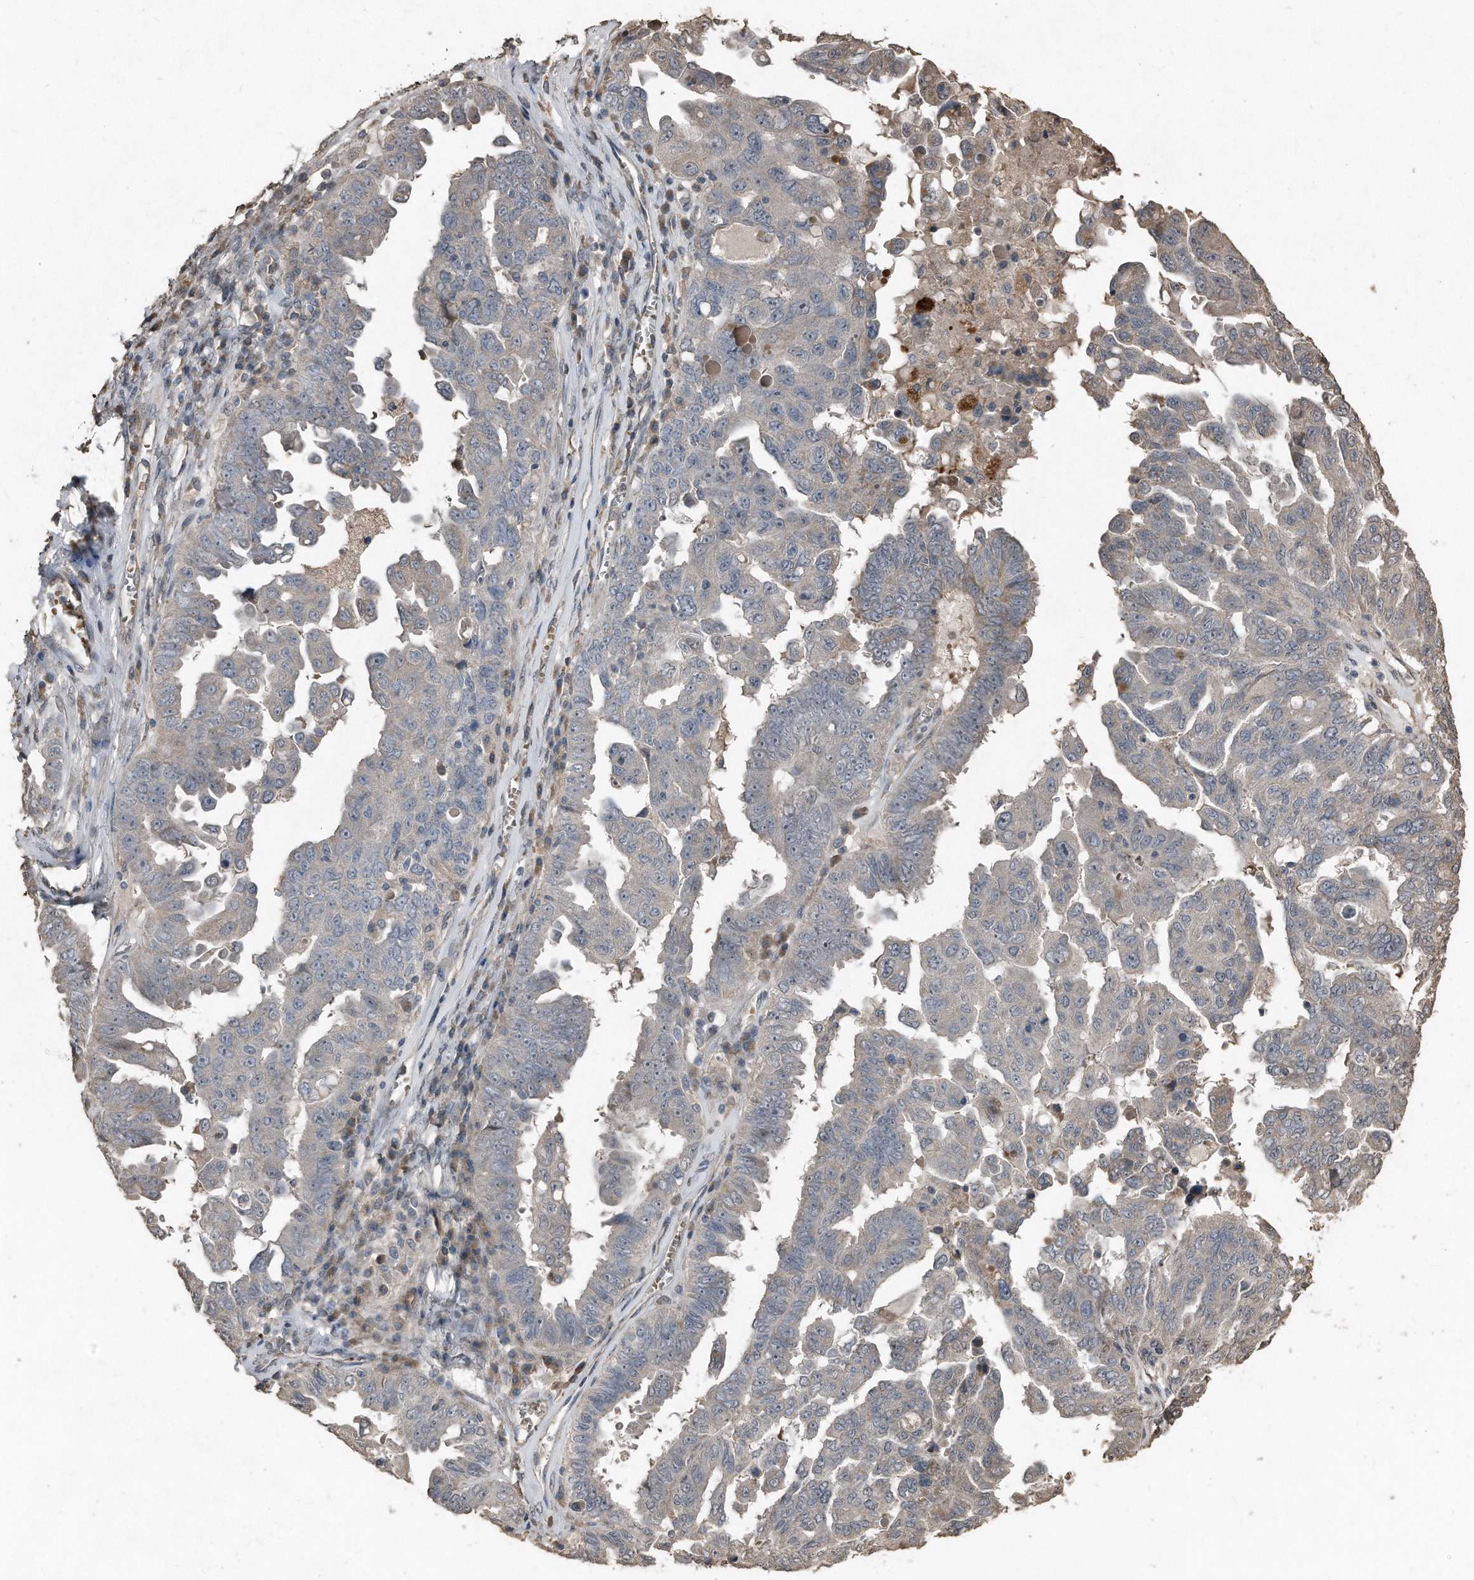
{"staining": {"intensity": "weak", "quantity": "<25%", "location": "cytoplasmic/membranous"}, "tissue": "ovarian cancer", "cell_type": "Tumor cells", "image_type": "cancer", "snomed": [{"axis": "morphology", "description": "Carcinoma, endometroid"}, {"axis": "topography", "description": "Ovary"}], "caption": "The photomicrograph exhibits no significant expression in tumor cells of ovarian endometroid carcinoma.", "gene": "ANKRD10", "patient": {"sex": "female", "age": 62}}